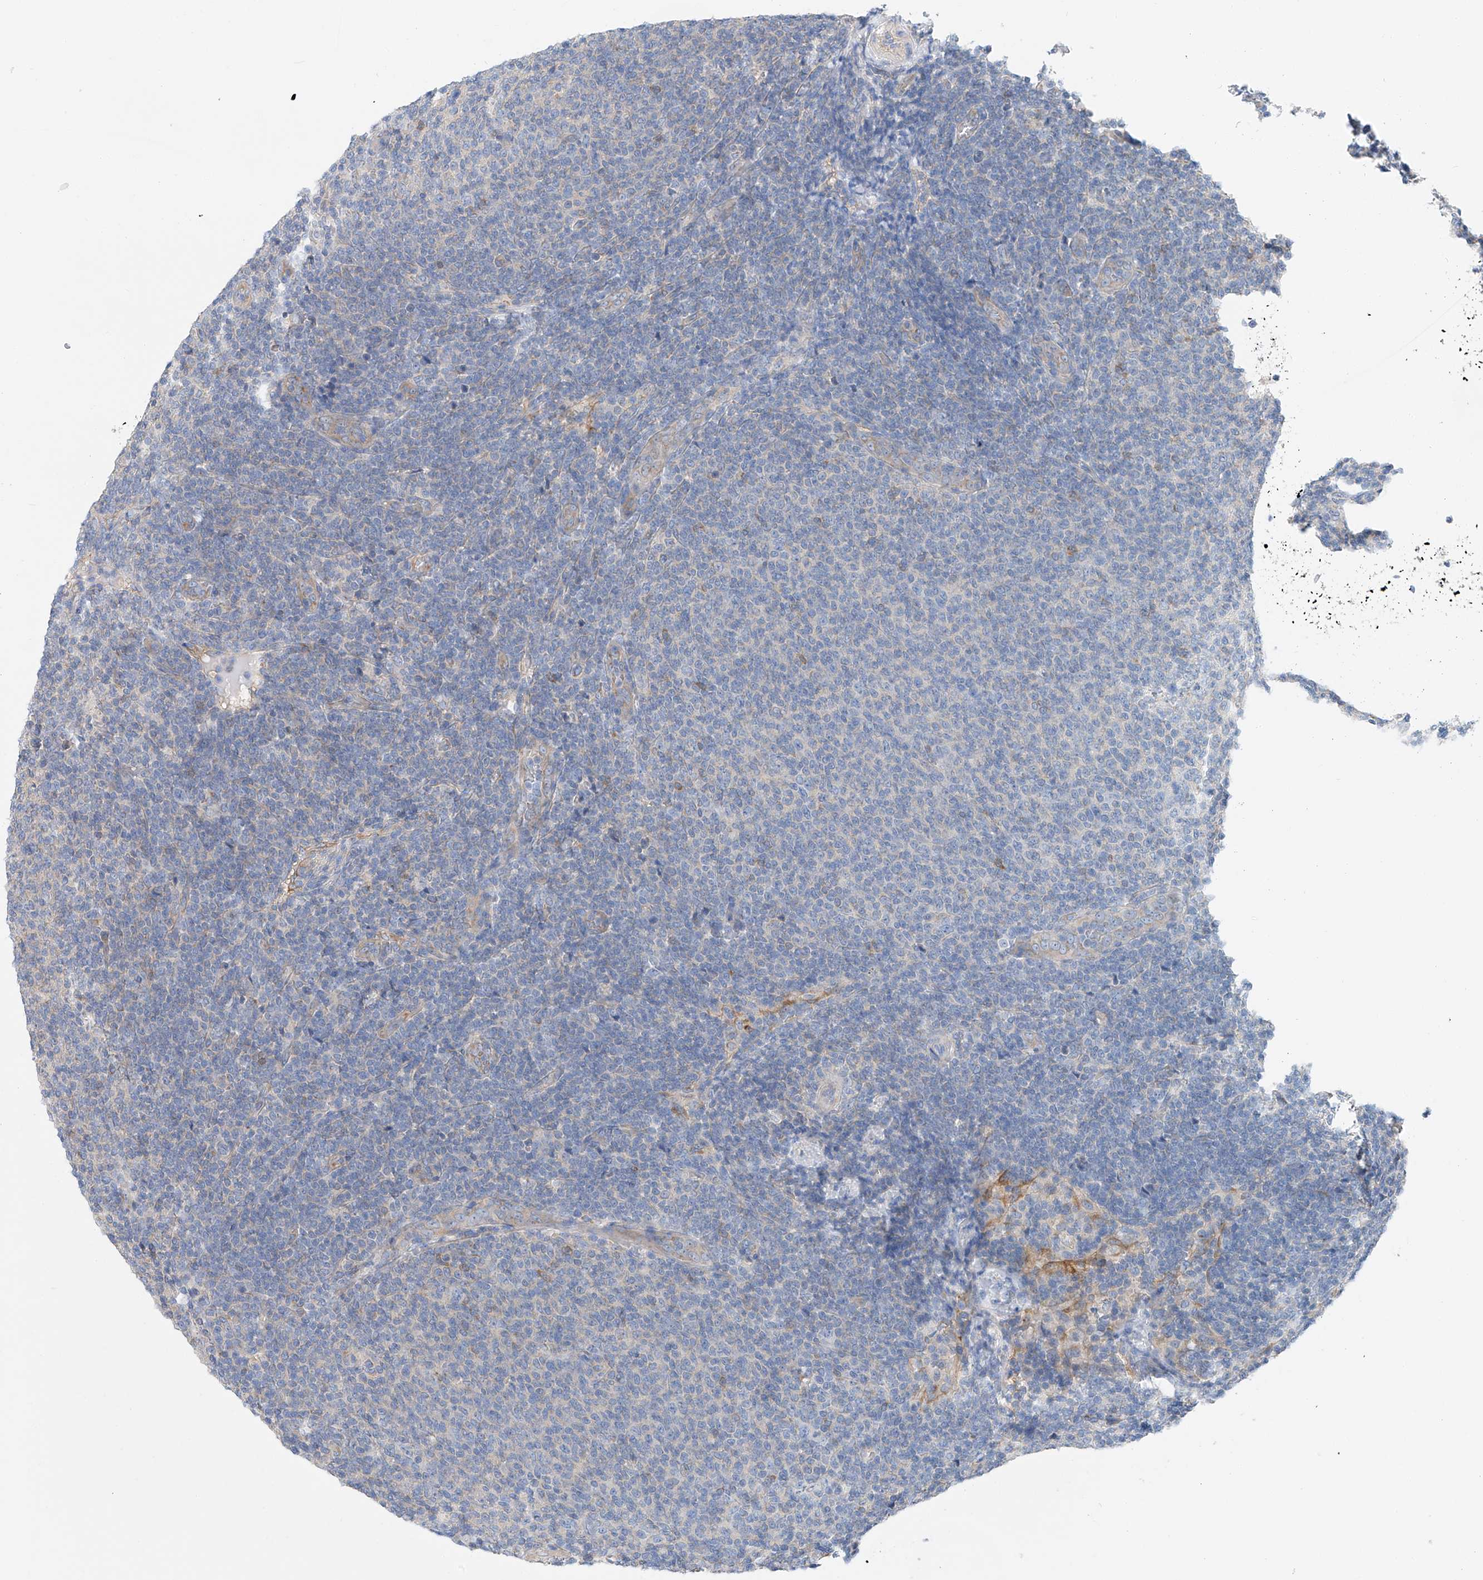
{"staining": {"intensity": "negative", "quantity": "none", "location": "none"}, "tissue": "lymphoma", "cell_type": "Tumor cells", "image_type": "cancer", "snomed": [{"axis": "morphology", "description": "Malignant lymphoma, non-Hodgkin's type, Low grade"}, {"axis": "topography", "description": "Lymph node"}], "caption": "Tumor cells are negative for protein expression in human malignant lymphoma, non-Hodgkin's type (low-grade).", "gene": "SLC22A7", "patient": {"sex": "male", "age": 66}}